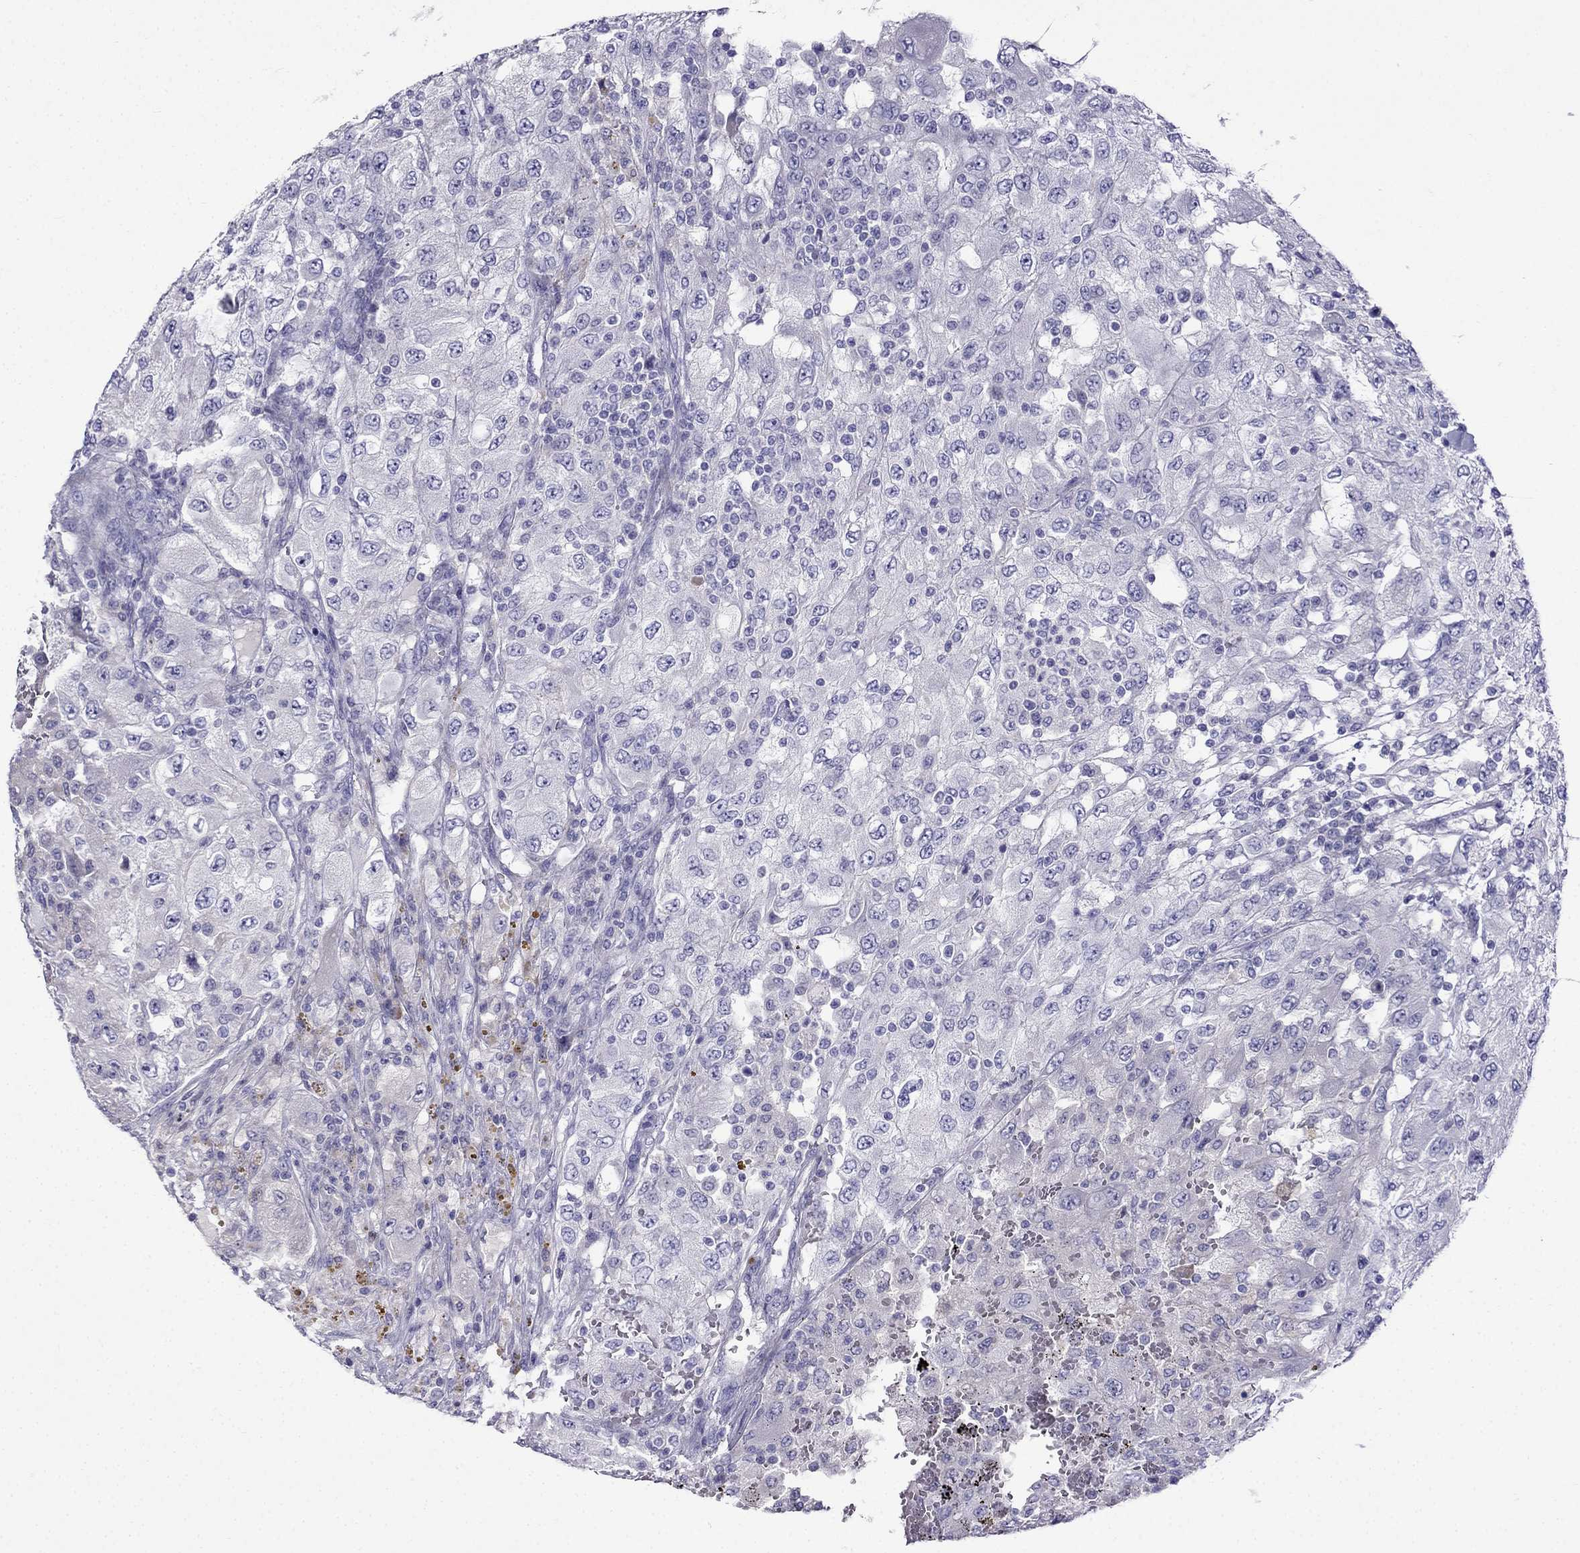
{"staining": {"intensity": "negative", "quantity": "none", "location": "none"}, "tissue": "renal cancer", "cell_type": "Tumor cells", "image_type": "cancer", "snomed": [{"axis": "morphology", "description": "Adenocarcinoma, NOS"}, {"axis": "topography", "description": "Kidney"}], "caption": "Renal adenocarcinoma was stained to show a protein in brown. There is no significant staining in tumor cells.", "gene": "PATE1", "patient": {"sex": "female", "age": 67}}